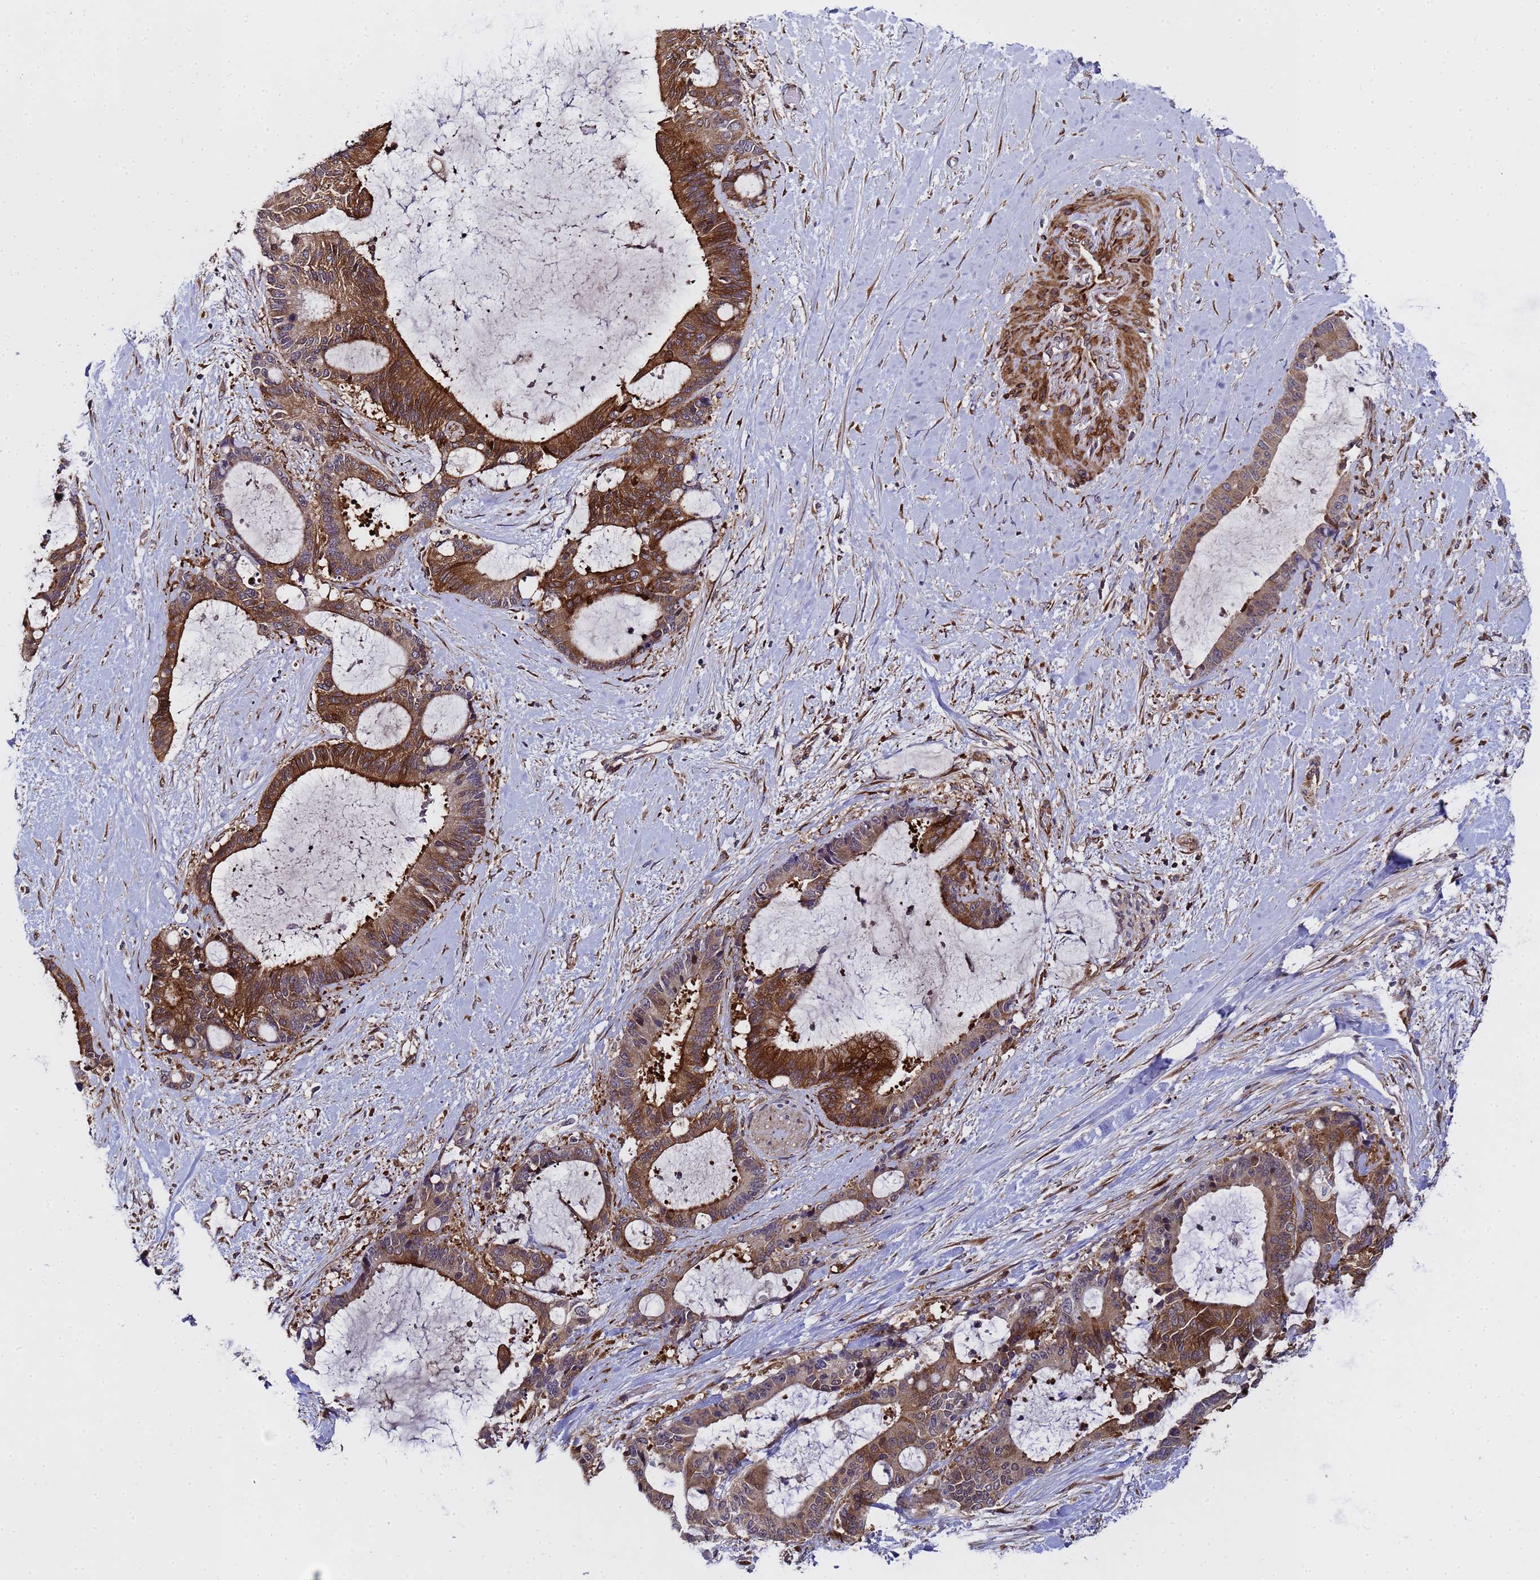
{"staining": {"intensity": "moderate", "quantity": ">75%", "location": "cytoplasmic/membranous"}, "tissue": "liver cancer", "cell_type": "Tumor cells", "image_type": "cancer", "snomed": [{"axis": "morphology", "description": "Normal tissue, NOS"}, {"axis": "morphology", "description": "Cholangiocarcinoma"}, {"axis": "topography", "description": "Liver"}, {"axis": "topography", "description": "Peripheral nerve tissue"}], "caption": "A micrograph of cholangiocarcinoma (liver) stained for a protein exhibits moderate cytoplasmic/membranous brown staining in tumor cells.", "gene": "MOCS1", "patient": {"sex": "female", "age": 73}}